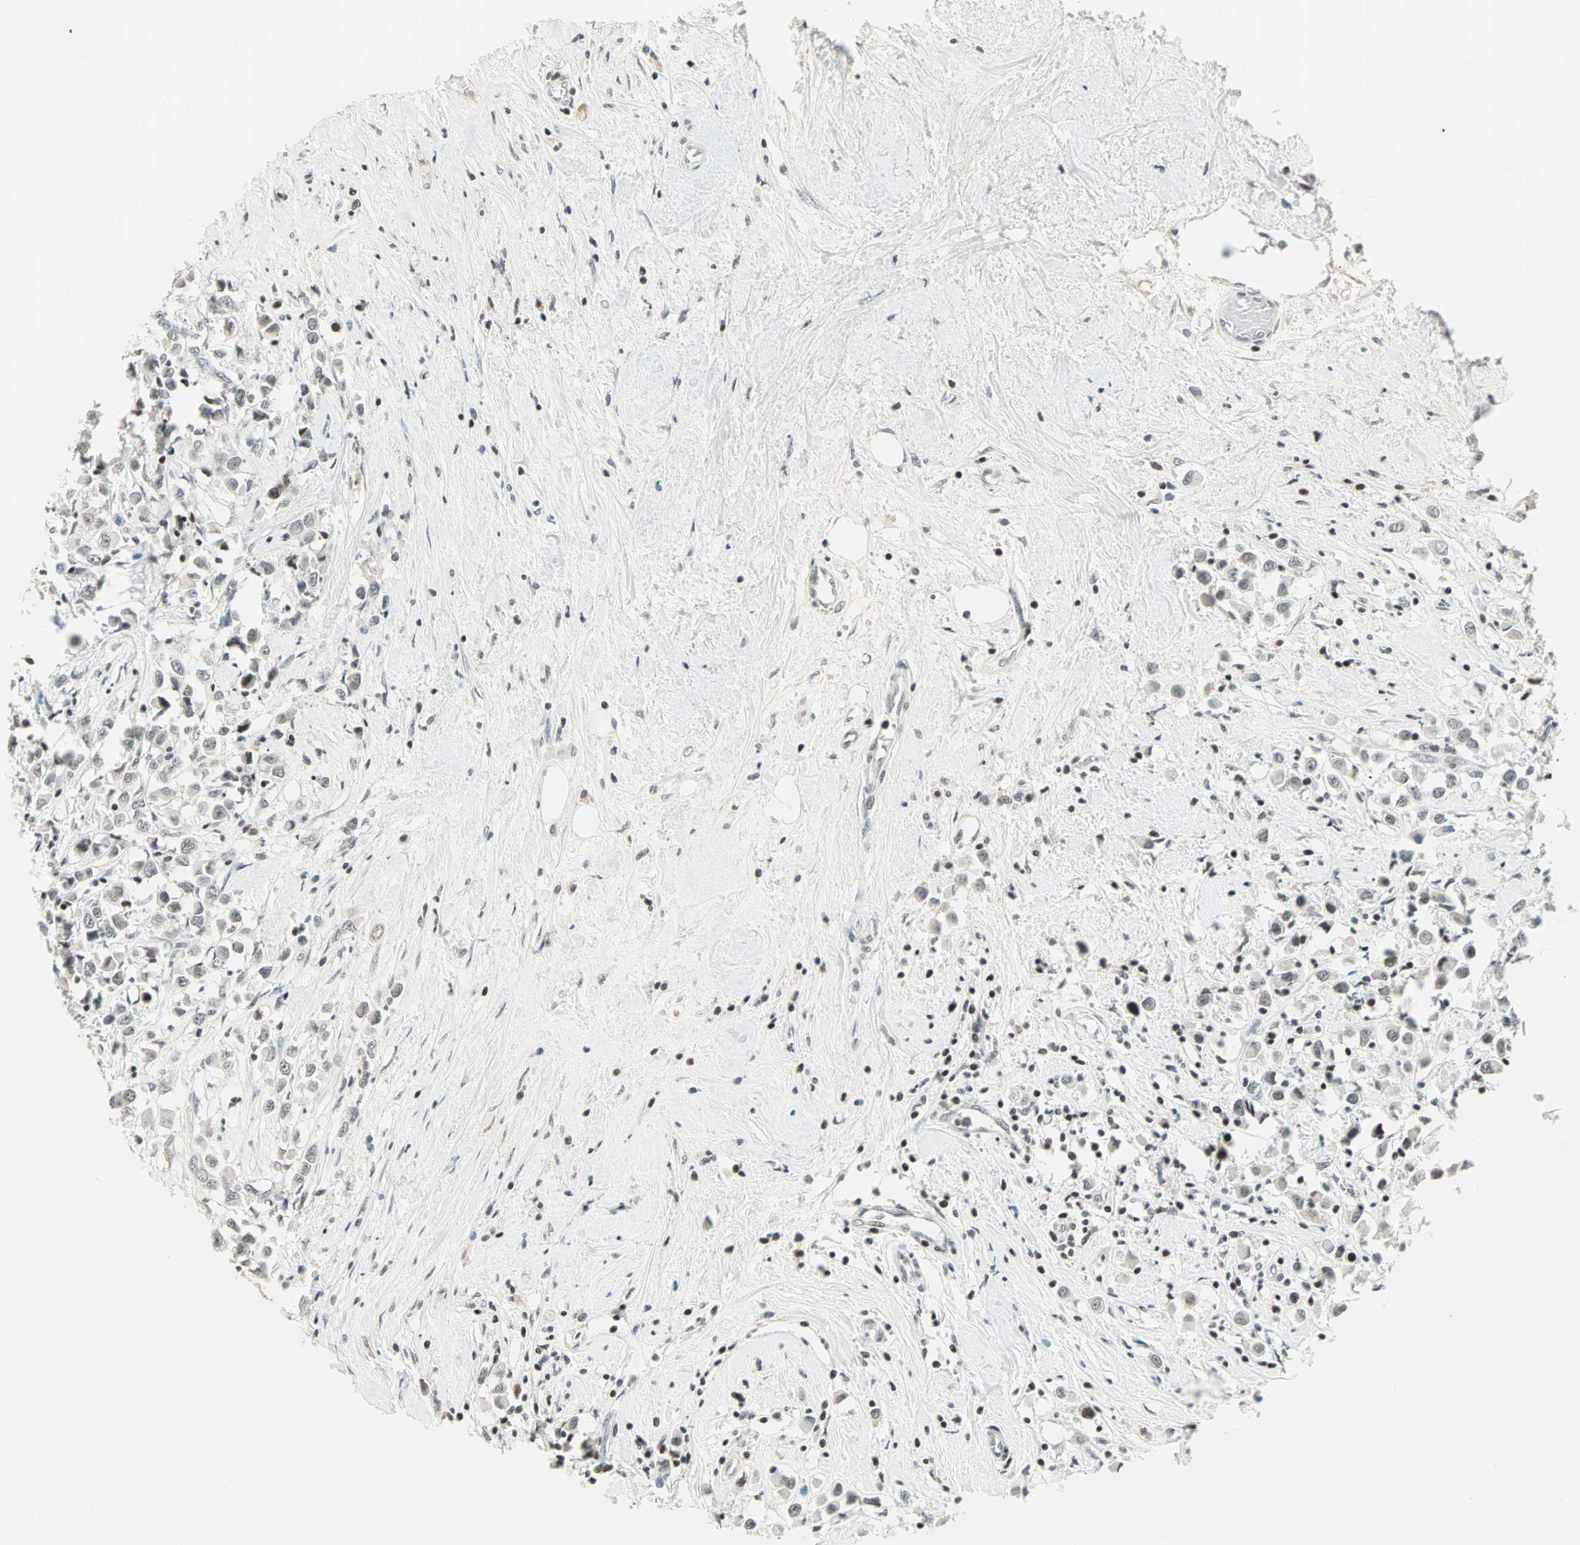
{"staining": {"intensity": "moderate", "quantity": "25%-75%", "location": "nuclear"}, "tissue": "breast cancer", "cell_type": "Tumor cells", "image_type": "cancer", "snomed": [{"axis": "morphology", "description": "Duct carcinoma"}, {"axis": "topography", "description": "Breast"}], "caption": "Immunohistochemistry (IHC) photomicrograph of neoplastic tissue: human intraductal carcinoma (breast) stained using IHC demonstrates medium levels of moderate protein expression localized specifically in the nuclear of tumor cells, appearing as a nuclear brown color.", "gene": "SIN3A", "patient": {"sex": "female", "age": 61}}